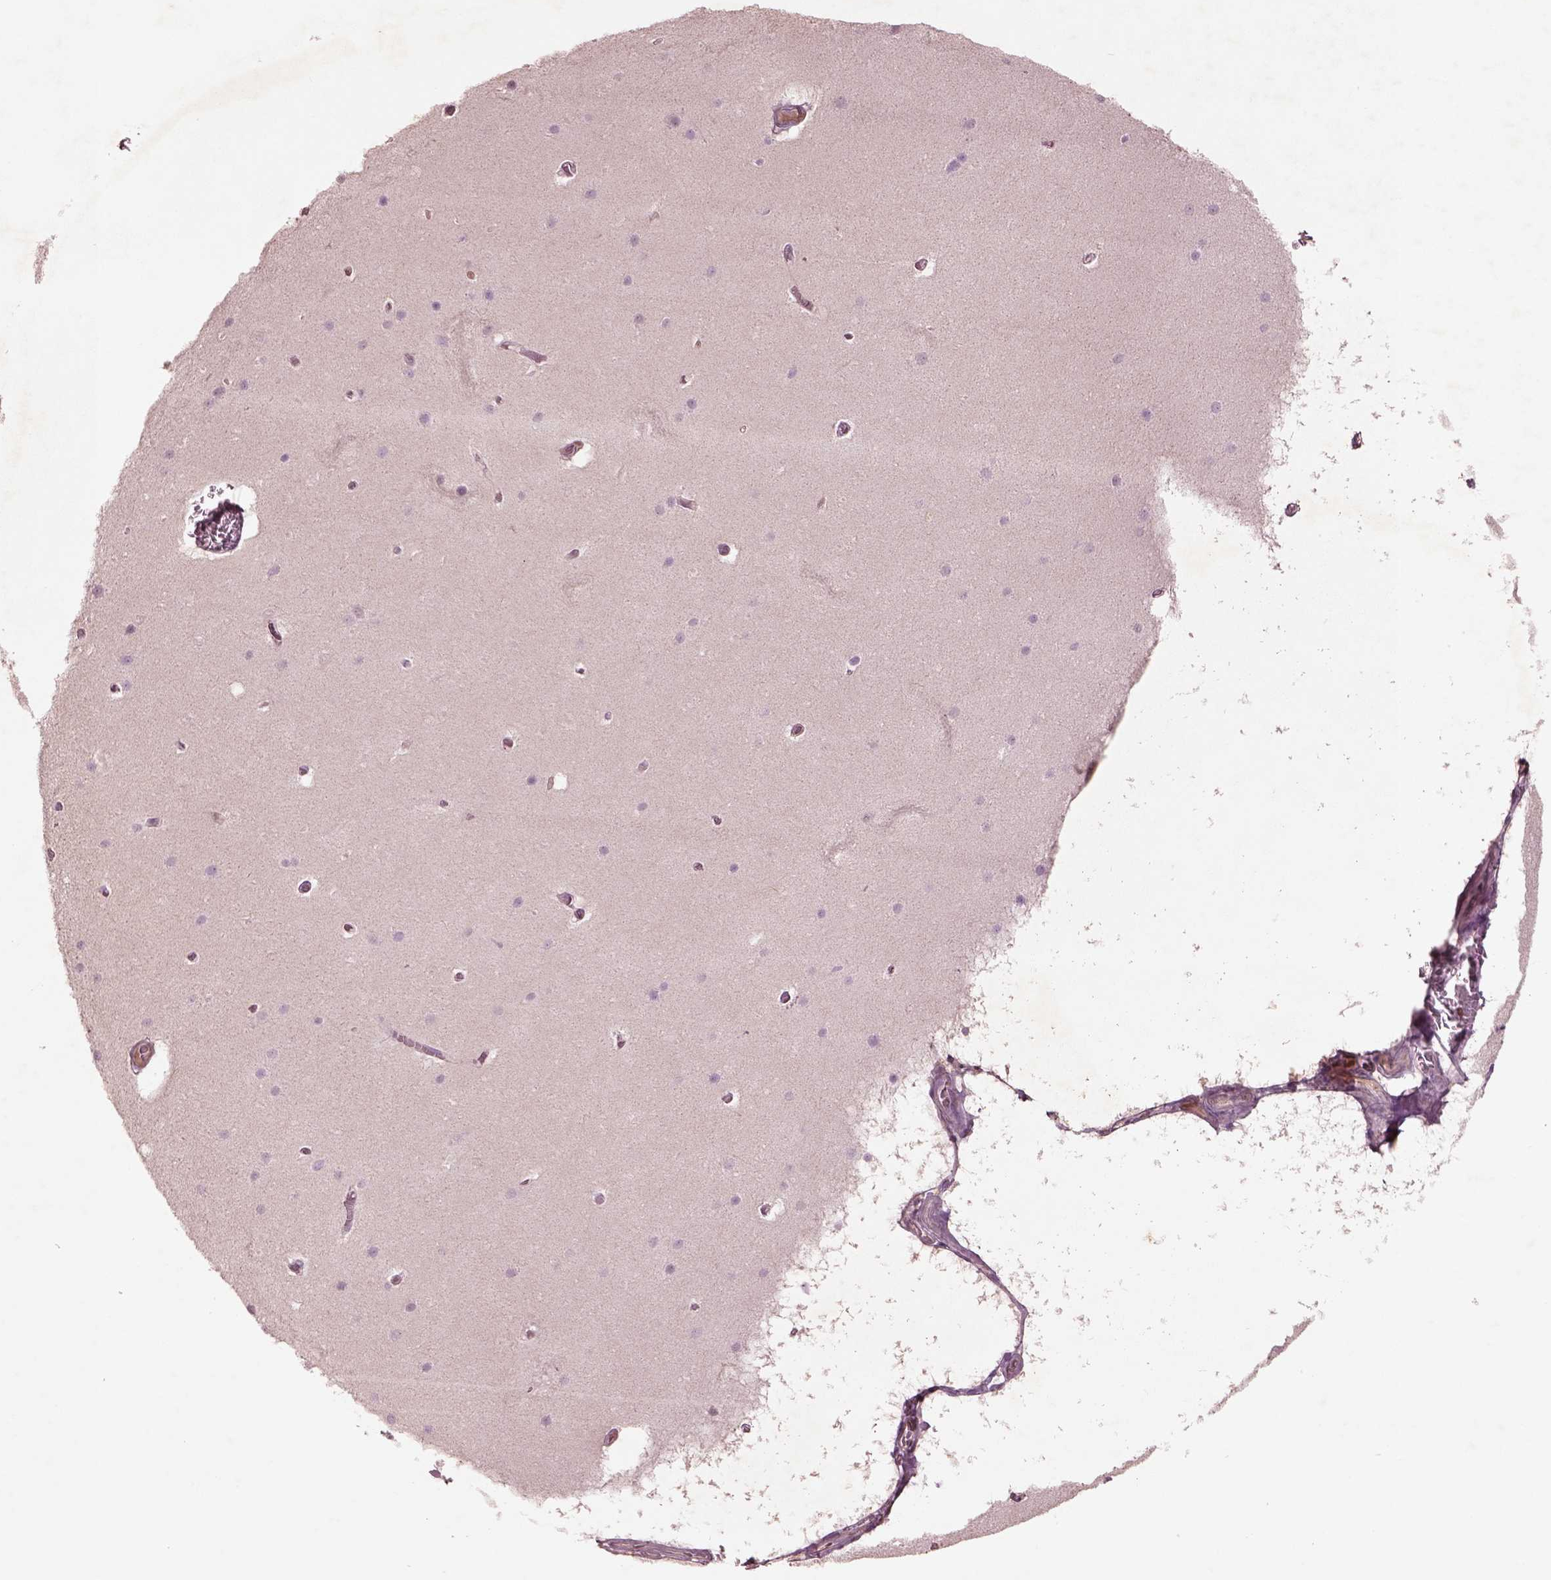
{"staining": {"intensity": "negative", "quantity": "none", "location": "none"}, "tissue": "cerebellum", "cell_type": "Cells in granular layer", "image_type": "normal", "snomed": [{"axis": "morphology", "description": "Normal tissue, NOS"}, {"axis": "topography", "description": "Cerebellum"}], "caption": "High magnification brightfield microscopy of normal cerebellum stained with DAB (brown) and counterstained with hematoxylin (blue): cells in granular layer show no significant positivity. (Immunohistochemistry, brightfield microscopy, high magnification).", "gene": "DUOXA2", "patient": {"sex": "male", "age": 70}}